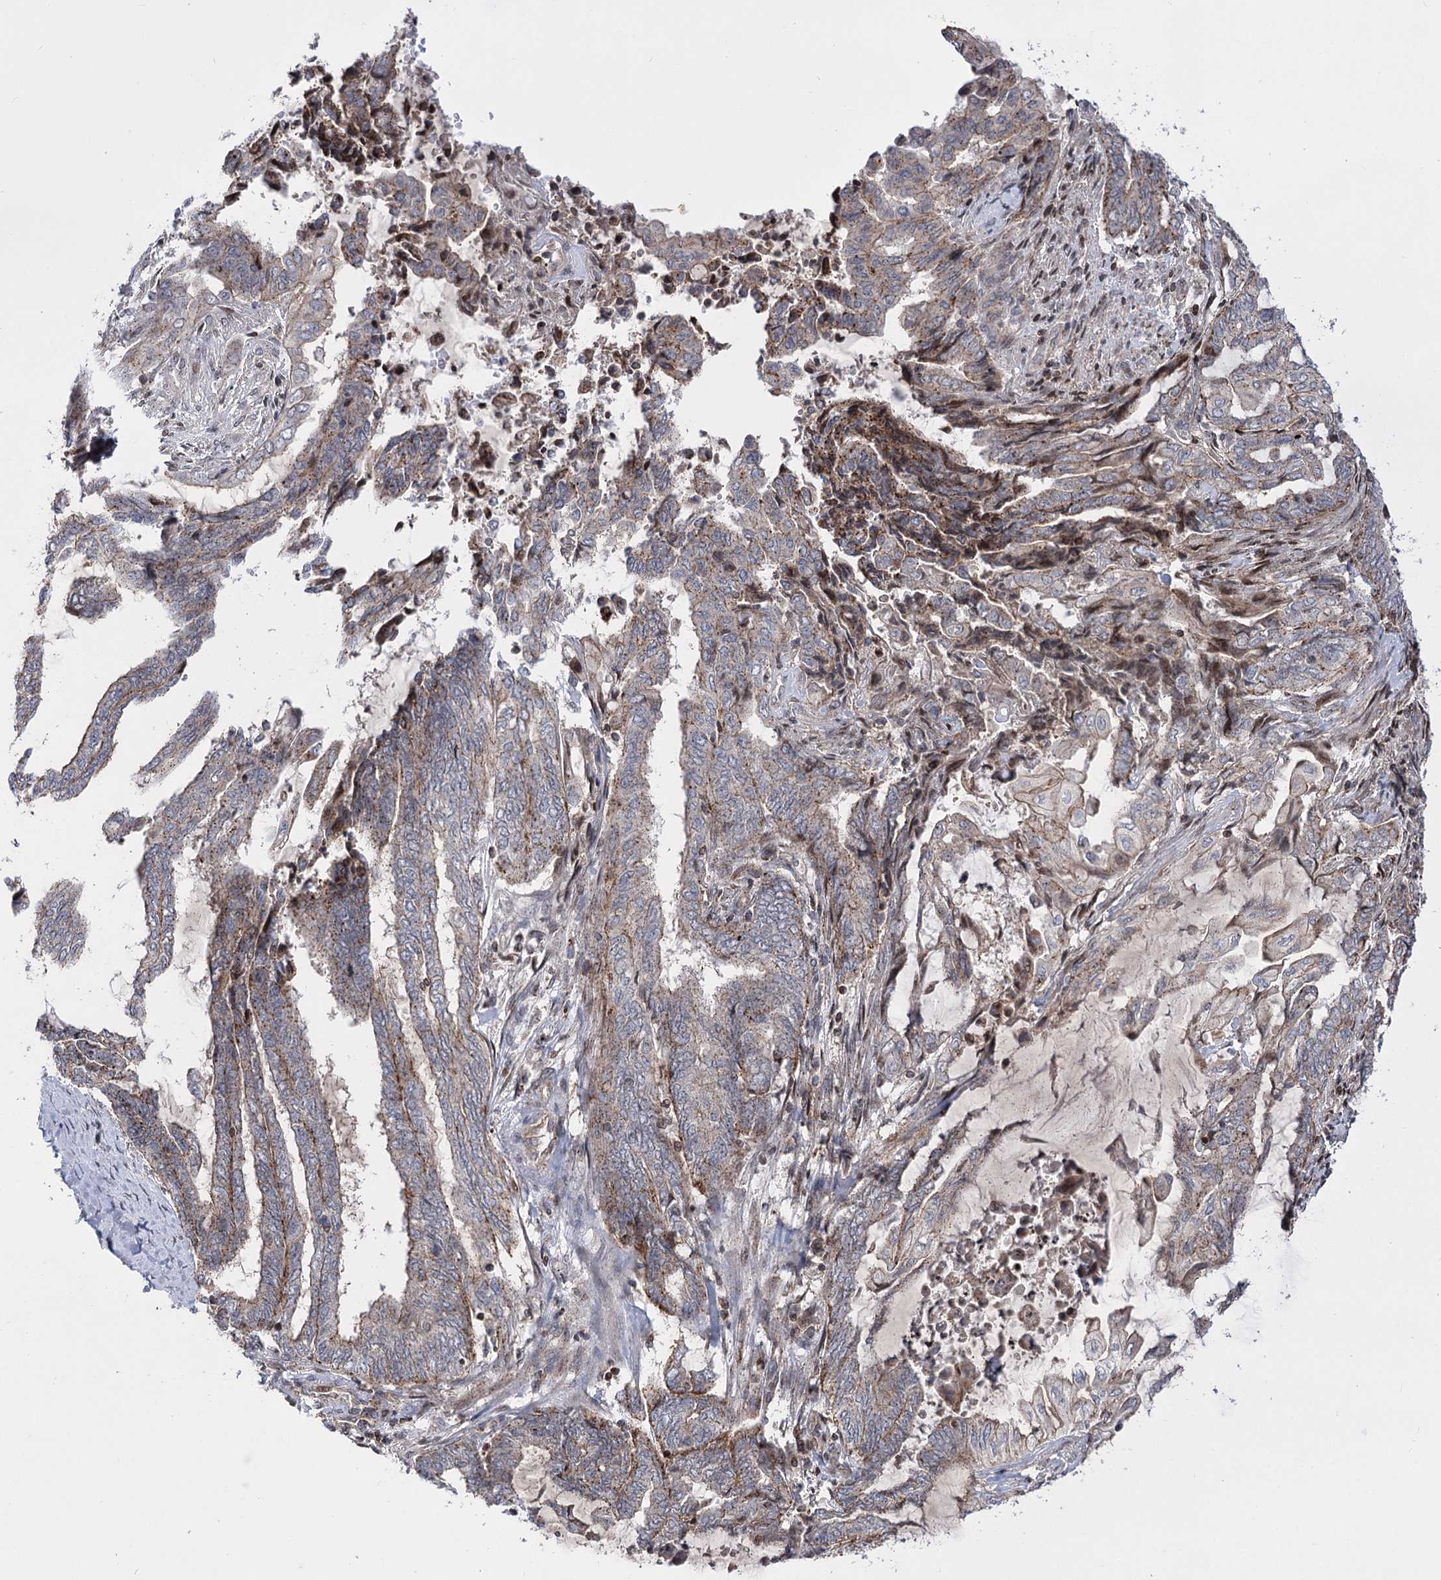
{"staining": {"intensity": "moderate", "quantity": "25%-75%", "location": "cytoplasmic/membranous"}, "tissue": "endometrial cancer", "cell_type": "Tumor cells", "image_type": "cancer", "snomed": [{"axis": "morphology", "description": "Adenocarcinoma, NOS"}, {"axis": "topography", "description": "Uterus"}, {"axis": "topography", "description": "Endometrium"}], "caption": "High-magnification brightfield microscopy of endometrial cancer (adenocarcinoma) stained with DAB (3,3'-diaminobenzidine) (brown) and counterstained with hematoxylin (blue). tumor cells exhibit moderate cytoplasmic/membranous expression is appreciated in approximately25%-75% of cells.", "gene": "ZFYVE27", "patient": {"sex": "female", "age": 70}}